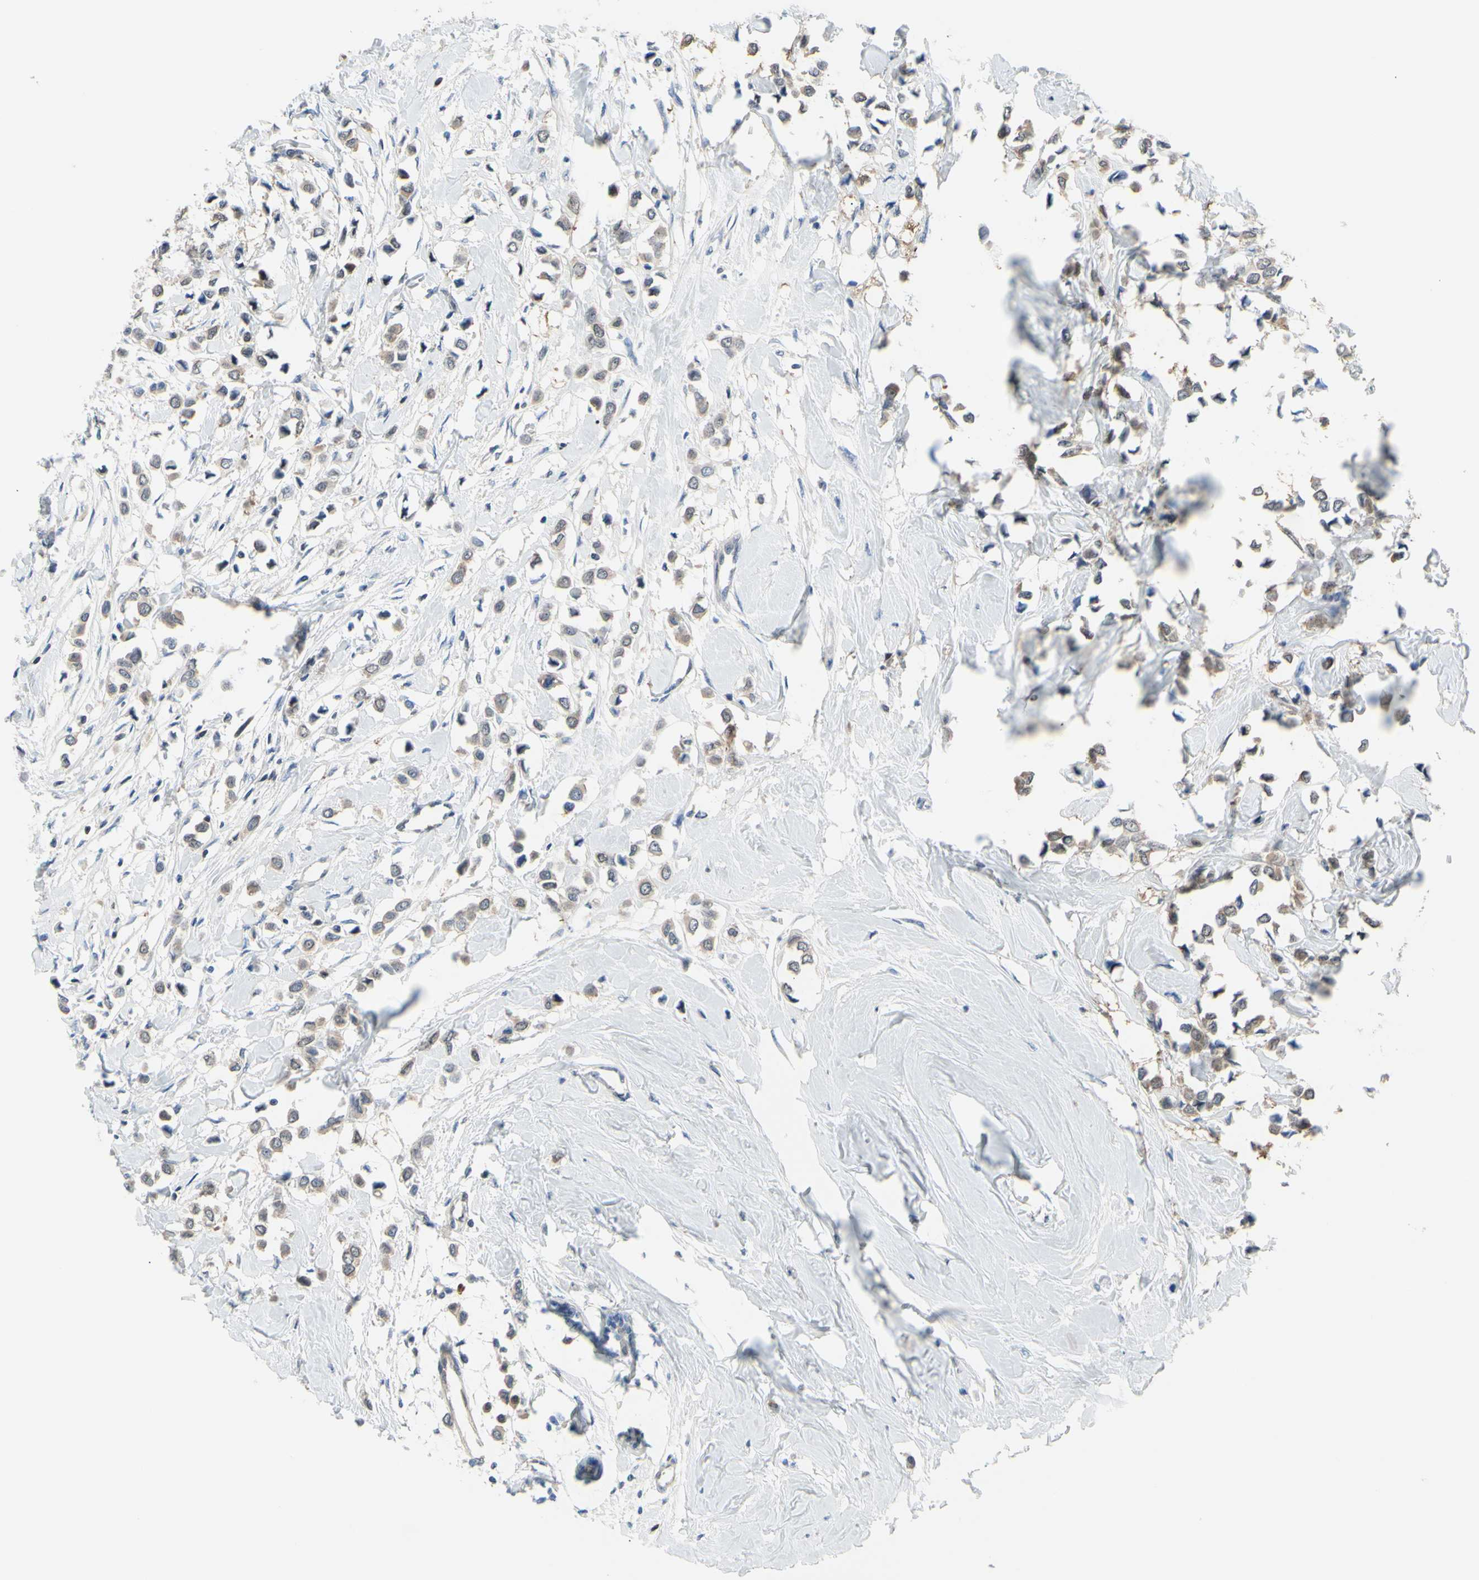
{"staining": {"intensity": "weak", "quantity": ">75%", "location": "cytoplasmic/membranous"}, "tissue": "breast cancer", "cell_type": "Tumor cells", "image_type": "cancer", "snomed": [{"axis": "morphology", "description": "Lobular carcinoma"}, {"axis": "topography", "description": "Breast"}], "caption": "About >75% of tumor cells in human breast cancer demonstrate weak cytoplasmic/membranous protein staining as visualized by brown immunohistochemical staining.", "gene": "UPK3B", "patient": {"sex": "female", "age": 51}}